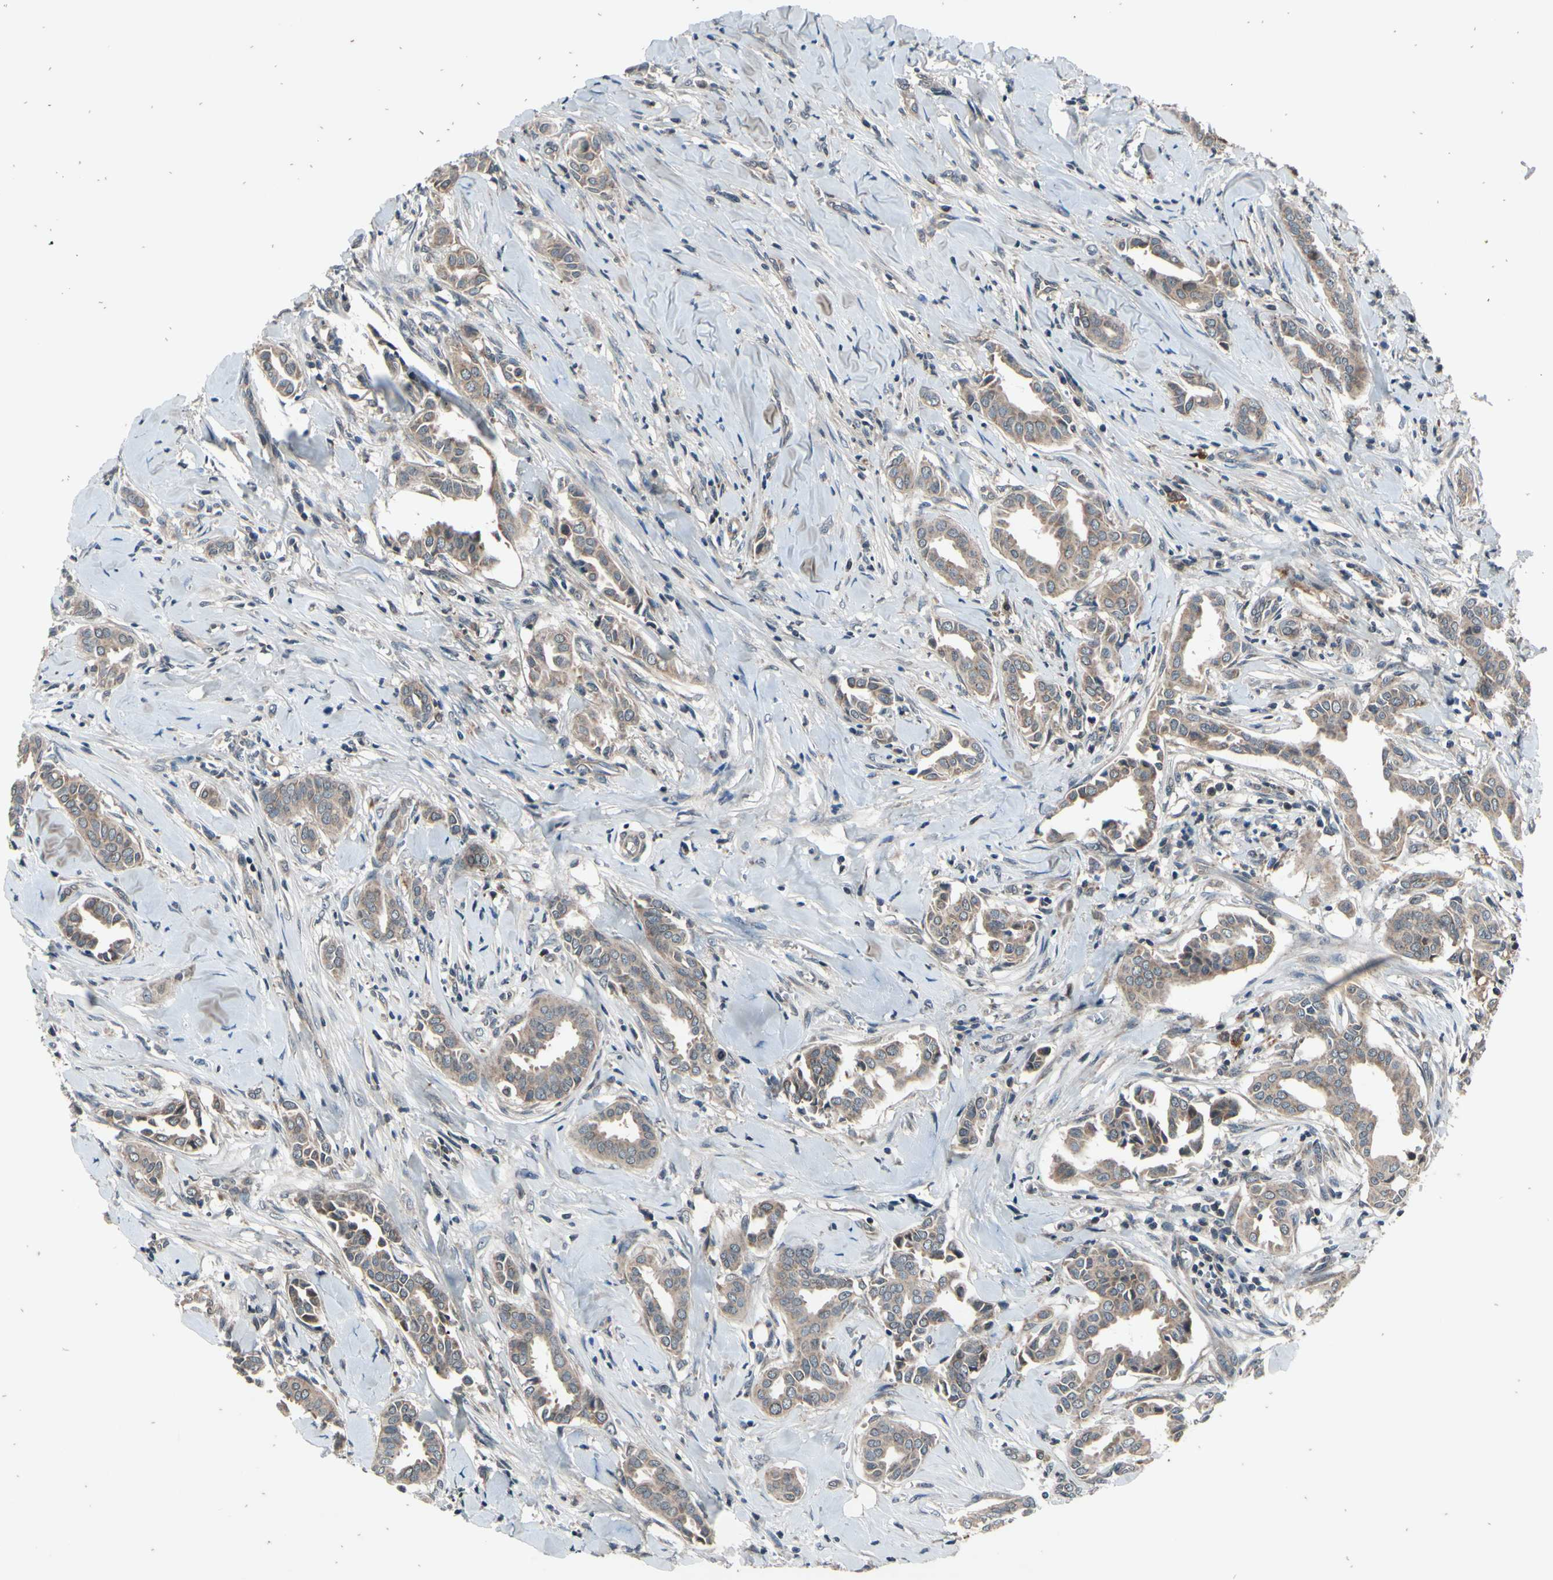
{"staining": {"intensity": "weak", "quantity": ">75%", "location": "cytoplasmic/membranous"}, "tissue": "head and neck cancer", "cell_type": "Tumor cells", "image_type": "cancer", "snomed": [{"axis": "morphology", "description": "Adenocarcinoma, NOS"}, {"axis": "topography", "description": "Salivary gland"}, {"axis": "topography", "description": "Head-Neck"}], "caption": "The immunohistochemical stain highlights weak cytoplasmic/membranous staining in tumor cells of head and neck cancer tissue.", "gene": "MBTPS2", "patient": {"sex": "female", "age": 59}}